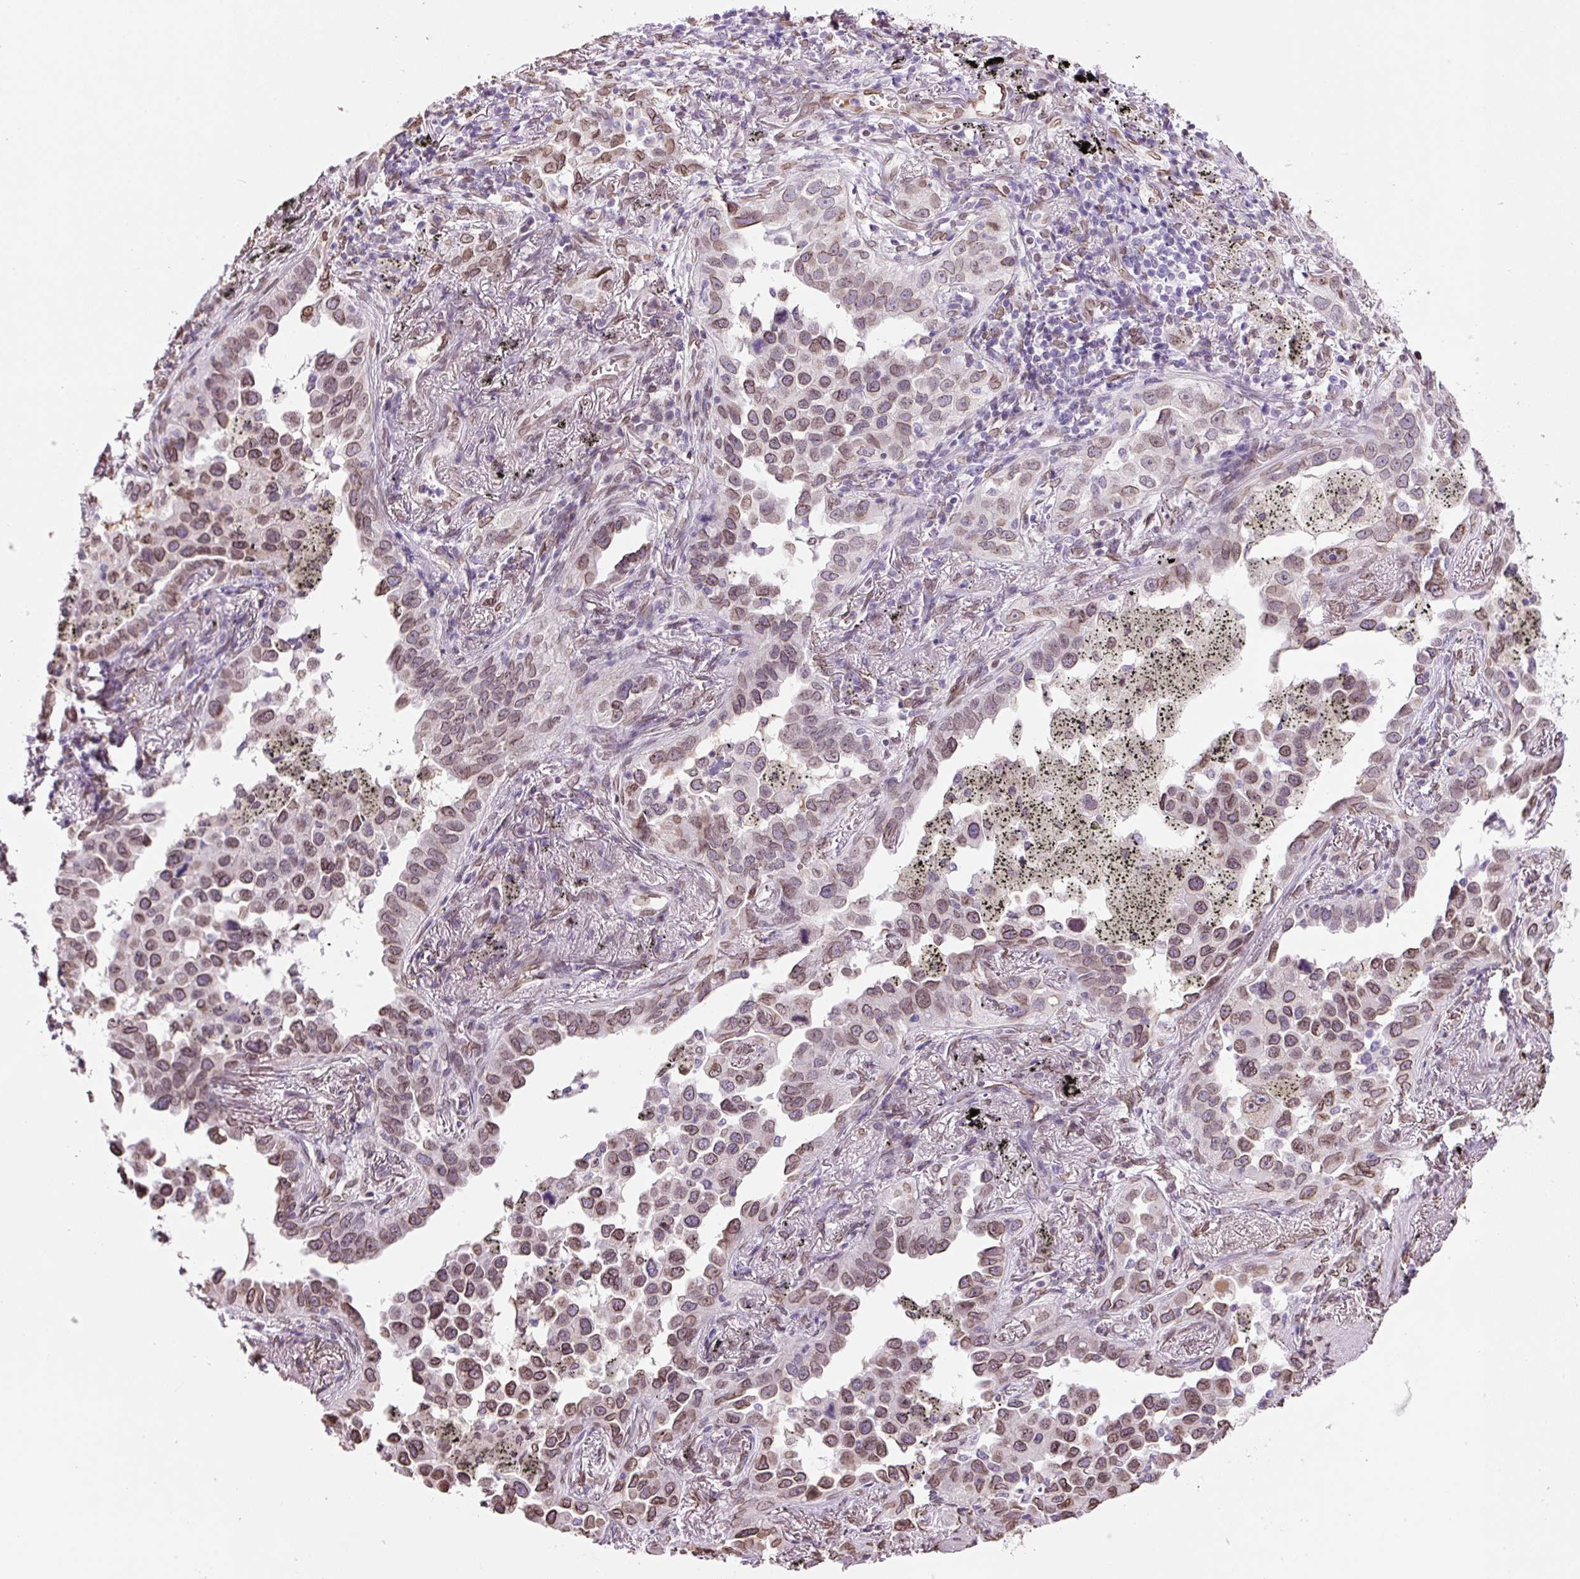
{"staining": {"intensity": "moderate", "quantity": ">75%", "location": "cytoplasmic/membranous,nuclear"}, "tissue": "lung cancer", "cell_type": "Tumor cells", "image_type": "cancer", "snomed": [{"axis": "morphology", "description": "Adenocarcinoma, NOS"}, {"axis": "topography", "description": "Lung"}], "caption": "There is medium levels of moderate cytoplasmic/membranous and nuclear positivity in tumor cells of lung cancer, as demonstrated by immunohistochemical staining (brown color).", "gene": "ZNF224", "patient": {"sex": "male", "age": 67}}